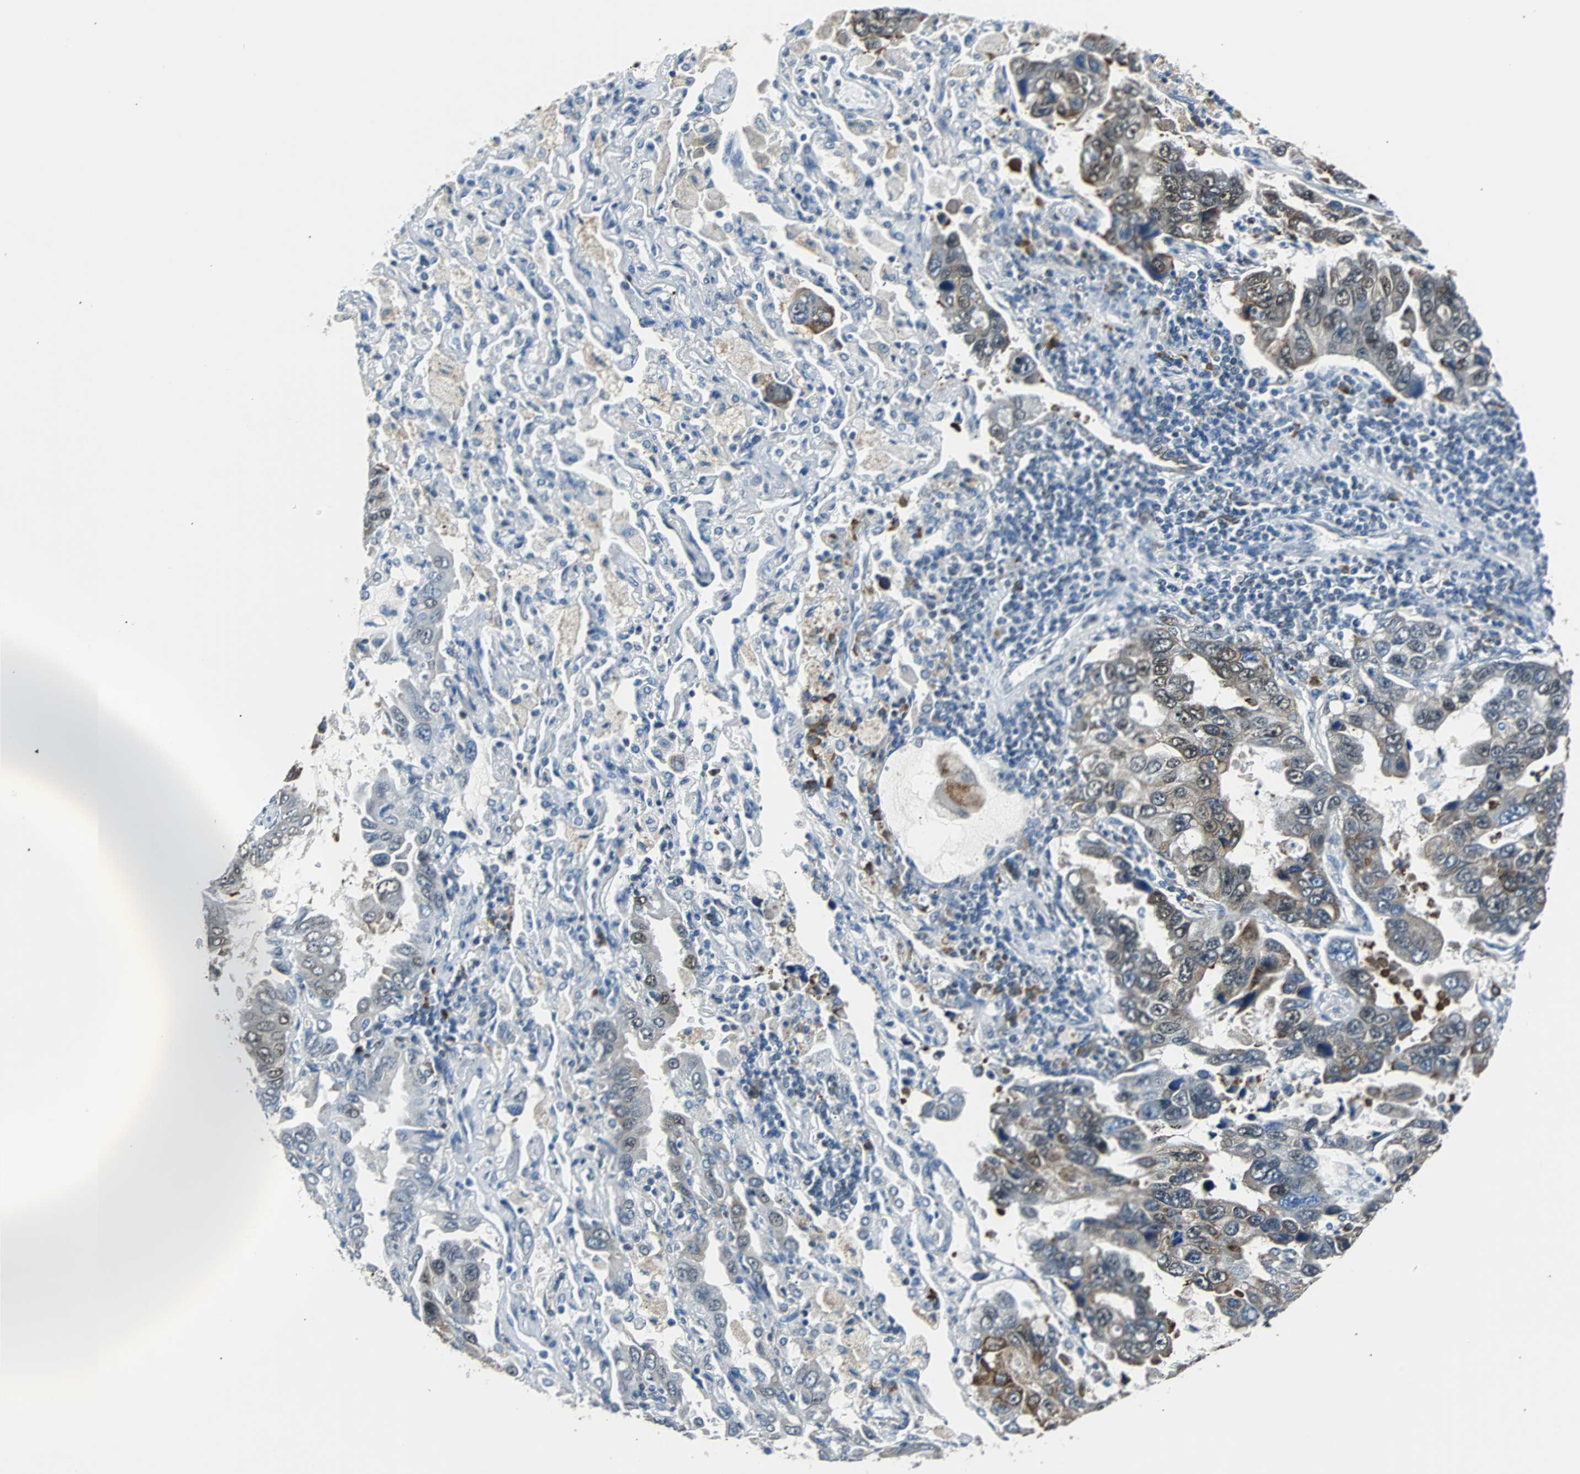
{"staining": {"intensity": "moderate", "quantity": "25%-75%", "location": "cytoplasmic/membranous"}, "tissue": "lung cancer", "cell_type": "Tumor cells", "image_type": "cancer", "snomed": [{"axis": "morphology", "description": "Adenocarcinoma, NOS"}, {"axis": "topography", "description": "Lung"}], "caption": "IHC micrograph of human lung cancer (adenocarcinoma) stained for a protein (brown), which exhibits medium levels of moderate cytoplasmic/membranous positivity in approximately 25%-75% of tumor cells.", "gene": "USP28", "patient": {"sex": "male", "age": 64}}